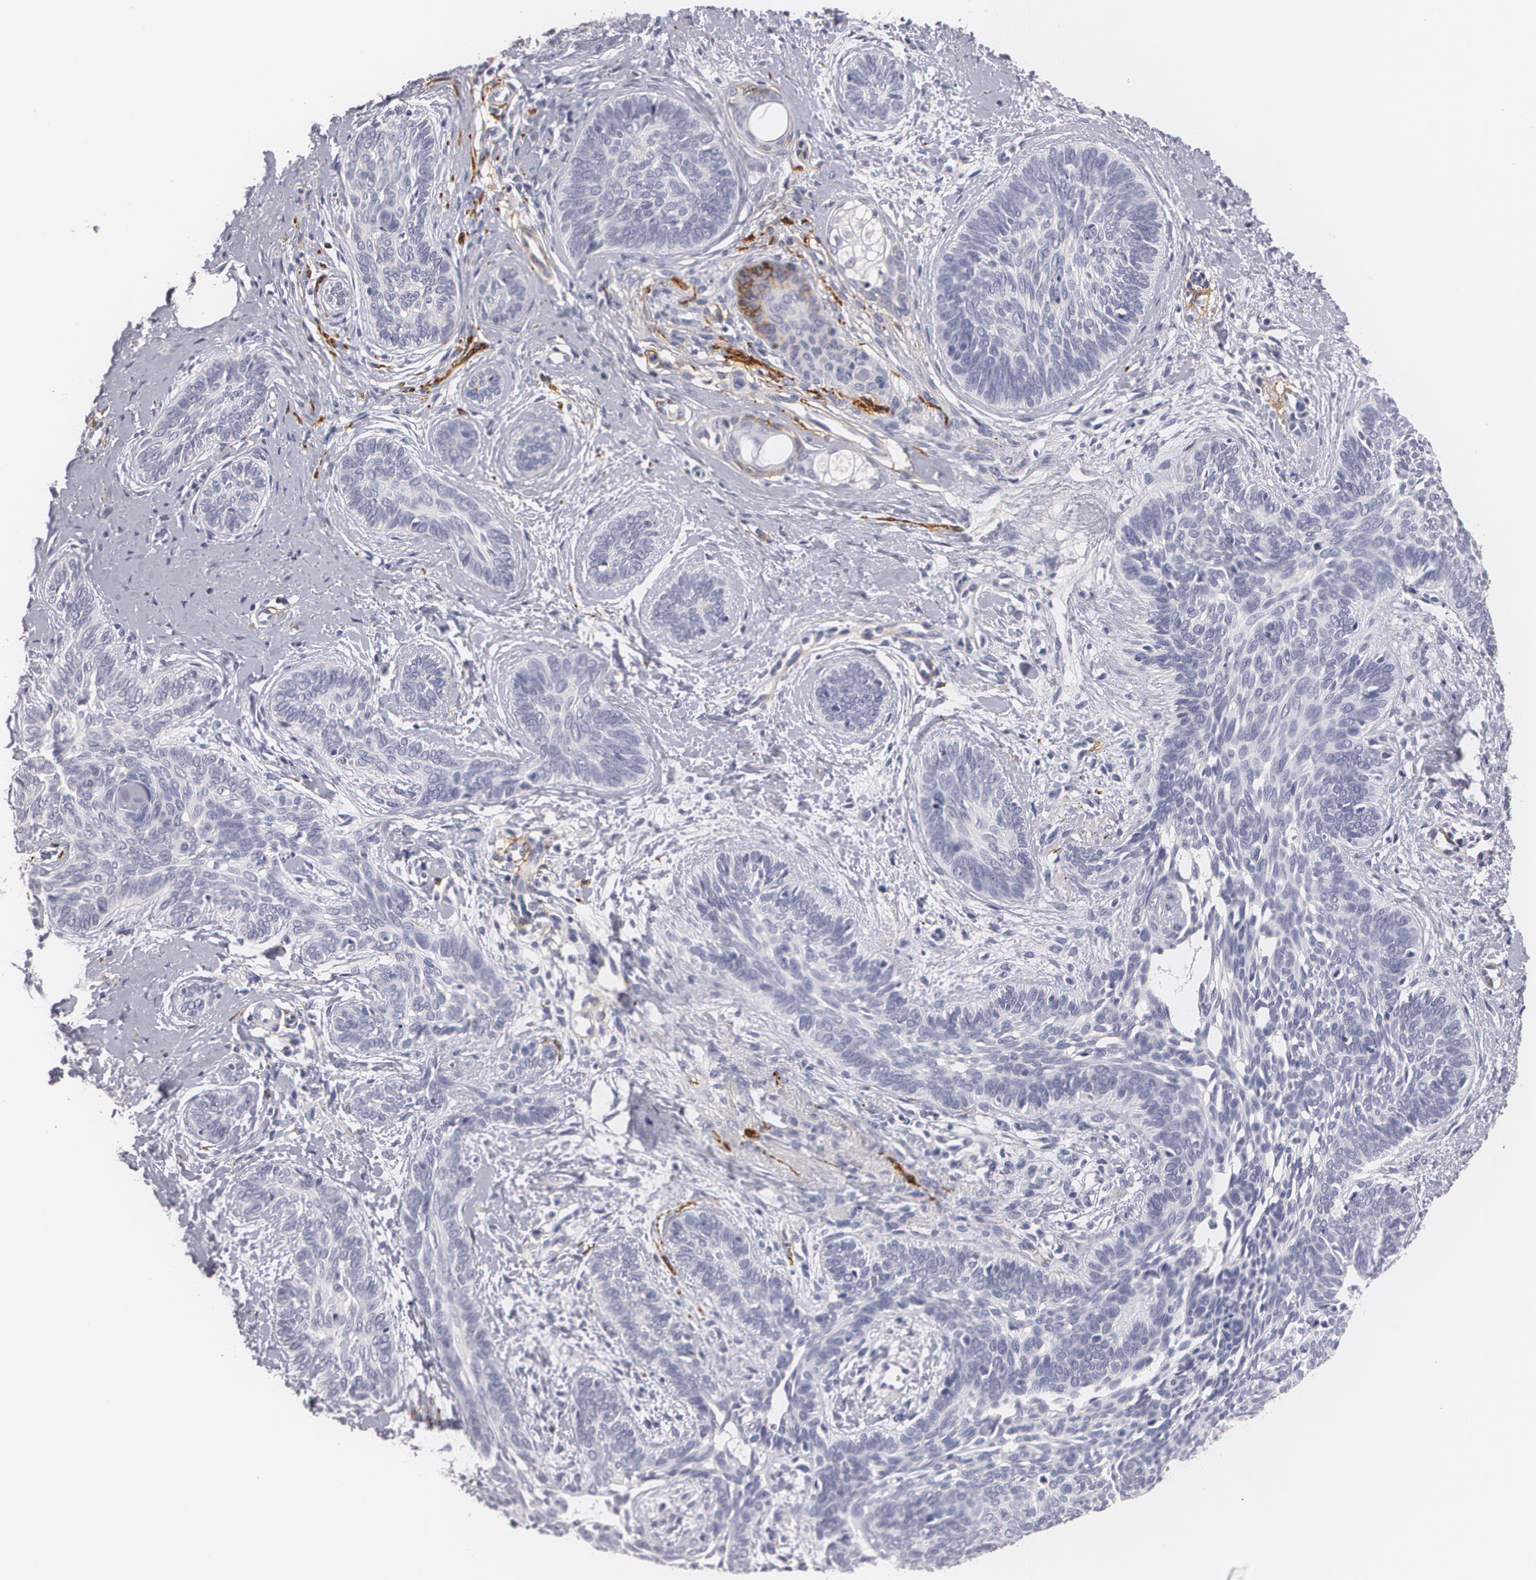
{"staining": {"intensity": "moderate", "quantity": "<25%", "location": "cytoplasmic/membranous"}, "tissue": "skin cancer", "cell_type": "Tumor cells", "image_type": "cancer", "snomed": [{"axis": "morphology", "description": "Basal cell carcinoma"}, {"axis": "topography", "description": "Skin"}], "caption": "The photomicrograph shows a brown stain indicating the presence of a protein in the cytoplasmic/membranous of tumor cells in skin cancer. (DAB (3,3'-diaminobenzidine) IHC with brightfield microscopy, high magnification).", "gene": "NGFR", "patient": {"sex": "female", "age": 81}}